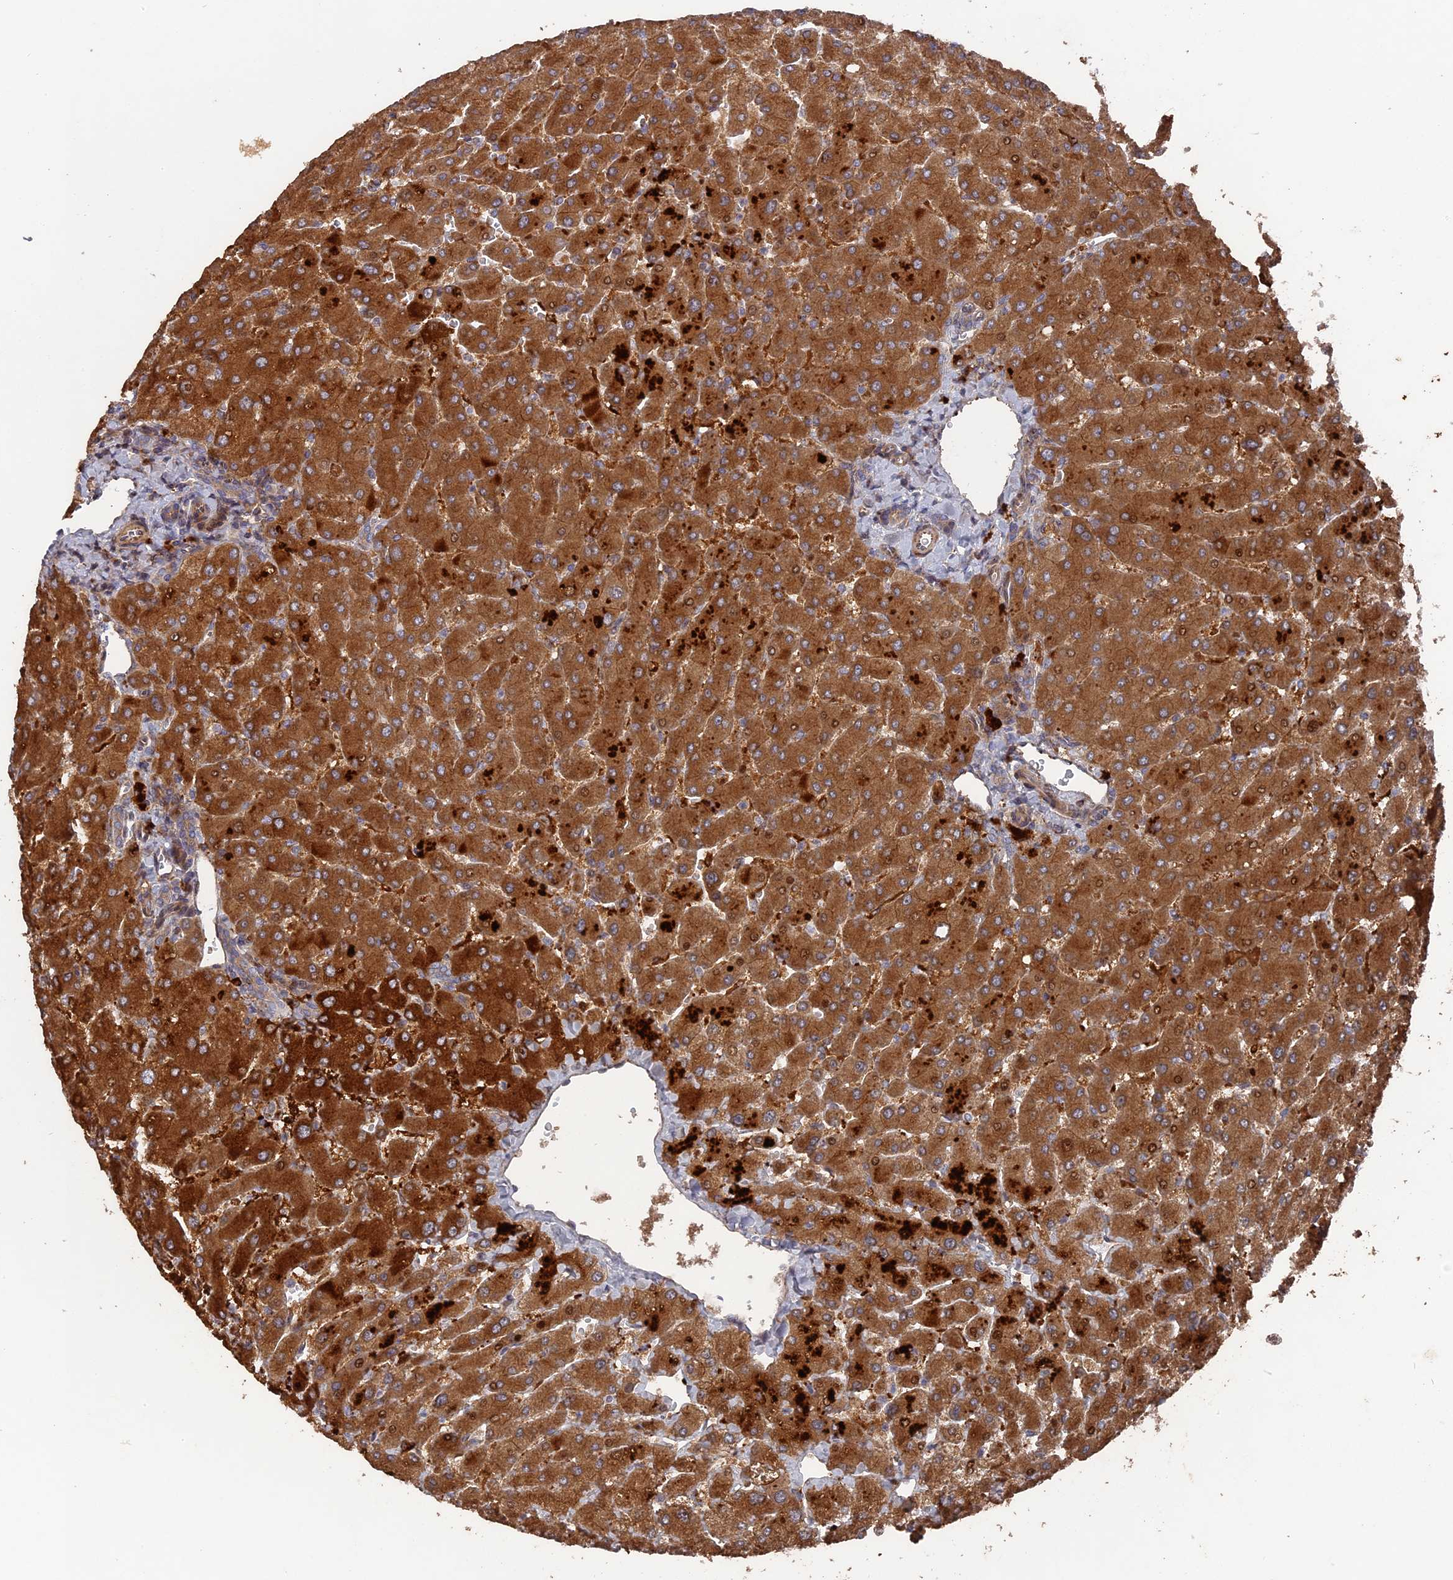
{"staining": {"intensity": "weak", "quantity": "<25%", "location": "cytoplasmic/membranous"}, "tissue": "liver", "cell_type": "Cholangiocytes", "image_type": "normal", "snomed": [{"axis": "morphology", "description": "Normal tissue, NOS"}, {"axis": "topography", "description": "Liver"}], "caption": "Liver was stained to show a protein in brown. There is no significant staining in cholangiocytes. (Stains: DAB IHC with hematoxylin counter stain, Microscopy: brightfield microscopy at high magnification).", "gene": "DEF8", "patient": {"sex": "male", "age": 55}}